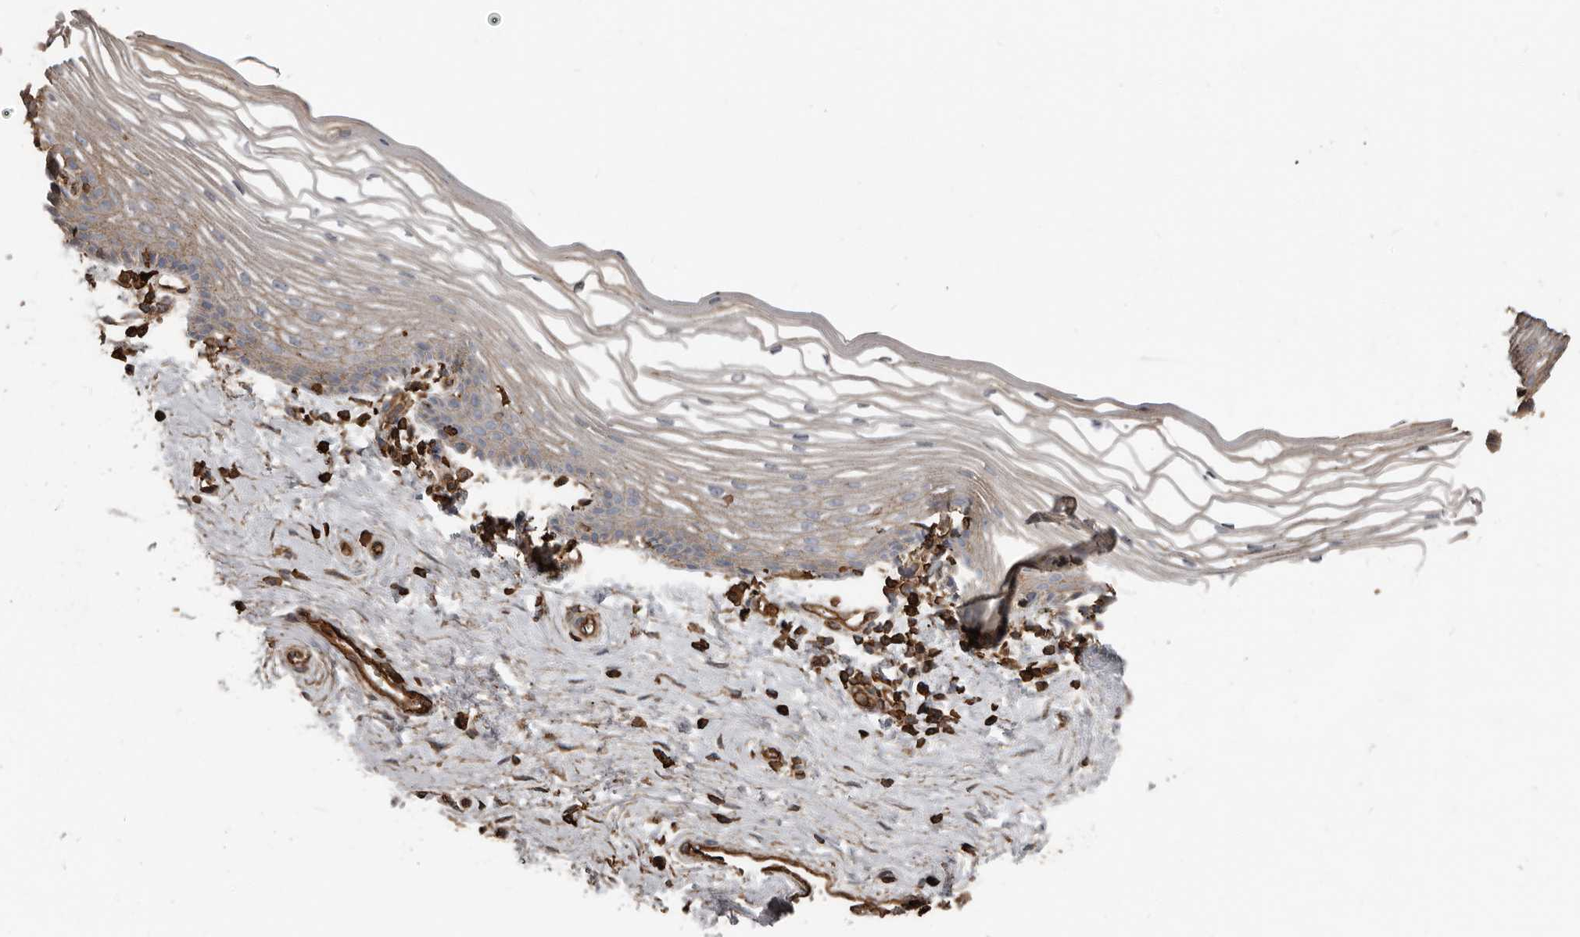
{"staining": {"intensity": "moderate", "quantity": "25%-75%", "location": "cytoplasmic/membranous"}, "tissue": "vagina", "cell_type": "Squamous epithelial cells", "image_type": "normal", "snomed": [{"axis": "morphology", "description": "Normal tissue, NOS"}, {"axis": "topography", "description": "Vagina"}], "caption": "Protein staining shows moderate cytoplasmic/membranous expression in approximately 25%-75% of squamous epithelial cells in normal vagina. The protein is stained brown, and the nuclei are stained in blue (DAB IHC with brightfield microscopy, high magnification).", "gene": "DENND6B", "patient": {"sex": "female", "age": 46}}